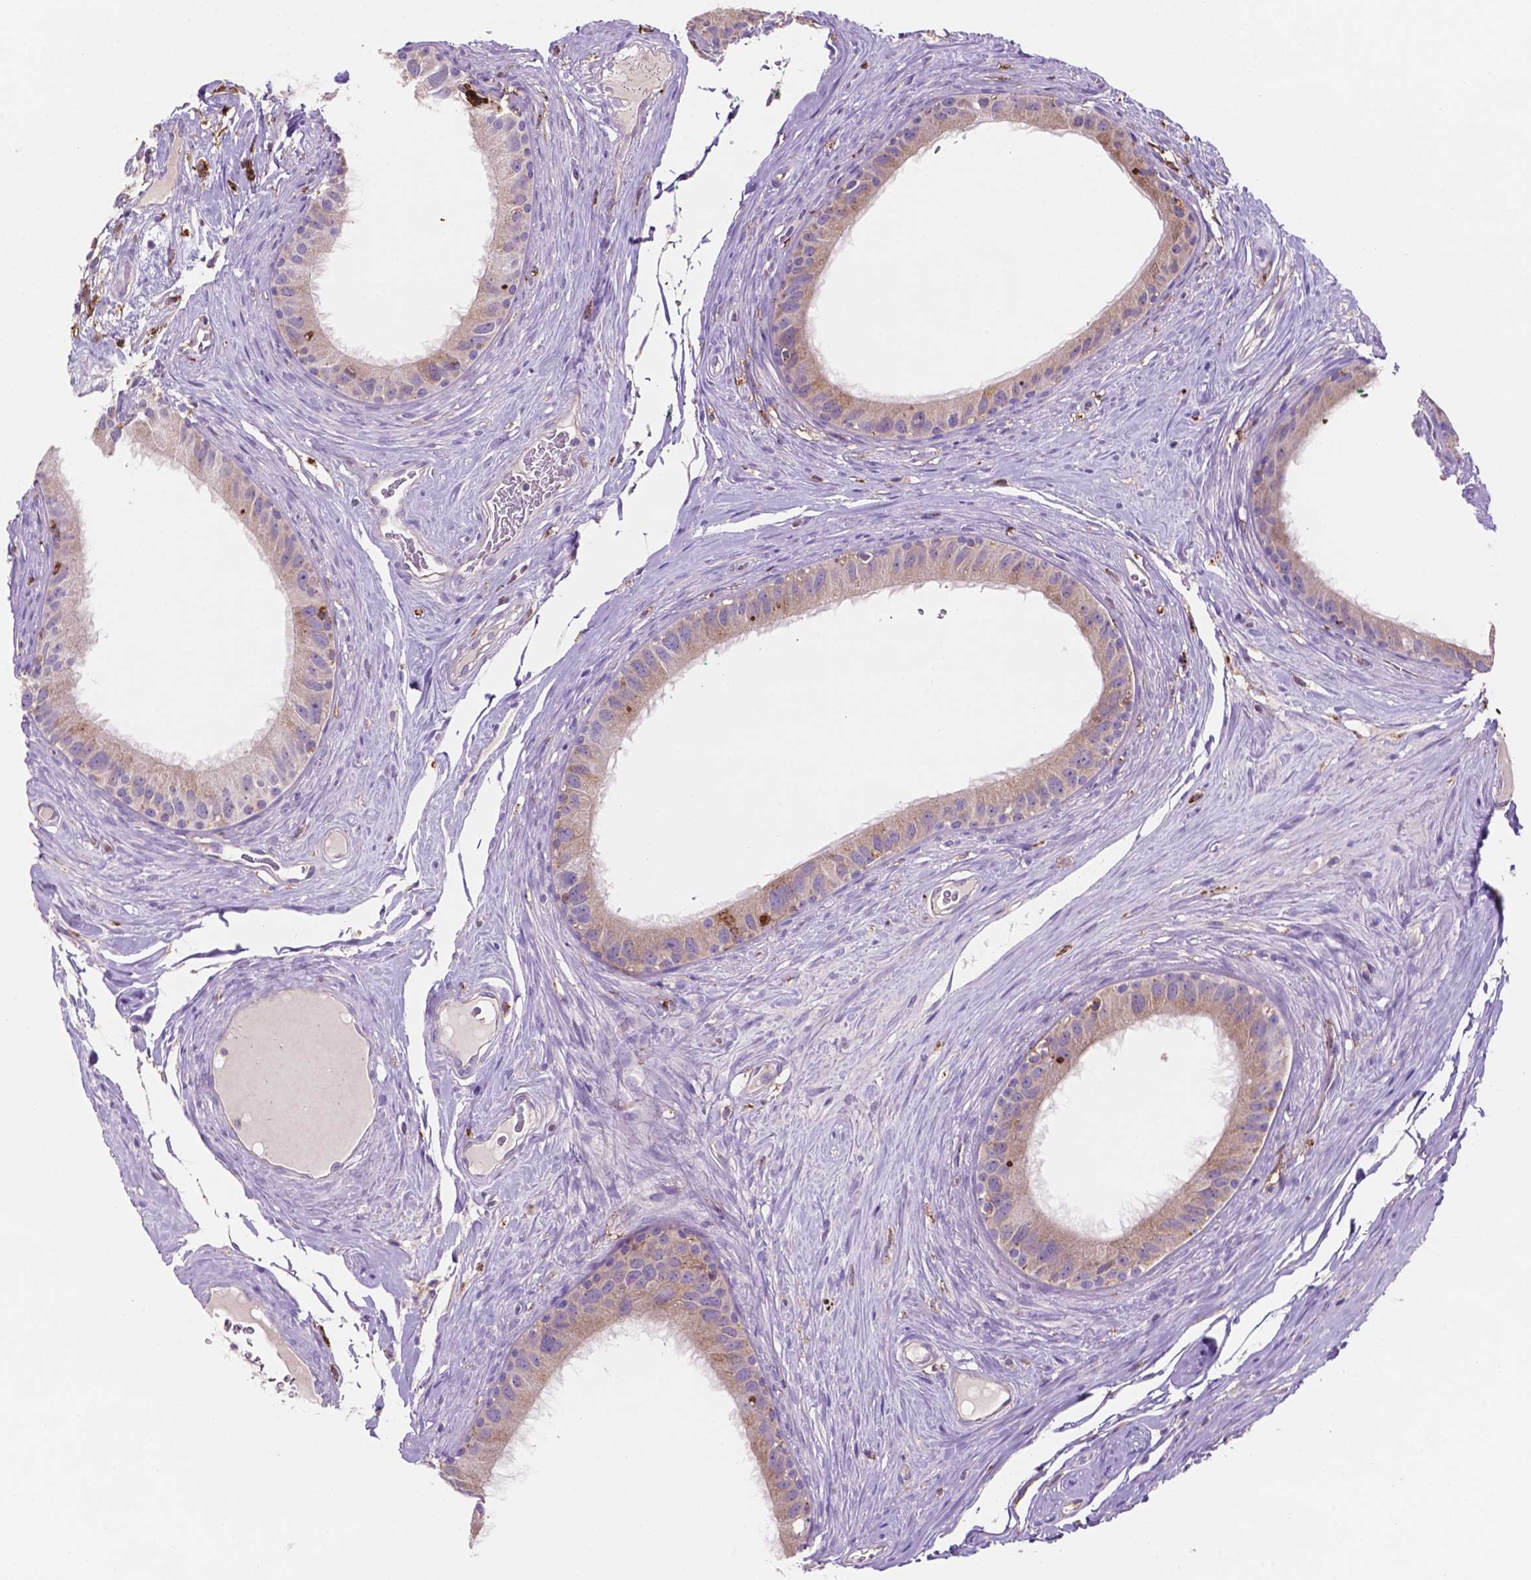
{"staining": {"intensity": "moderate", "quantity": "<25%", "location": "cytoplasmic/membranous"}, "tissue": "epididymis", "cell_type": "Glandular cells", "image_type": "normal", "snomed": [{"axis": "morphology", "description": "Normal tissue, NOS"}, {"axis": "topography", "description": "Epididymis"}], "caption": "Protein analysis of unremarkable epididymis displays moderate cytoplasmic/membranous positivity in approximately <25% of glandular cells.", "gene": "MKRN2OS", "patient": {"sex": "male", "age": 59}}